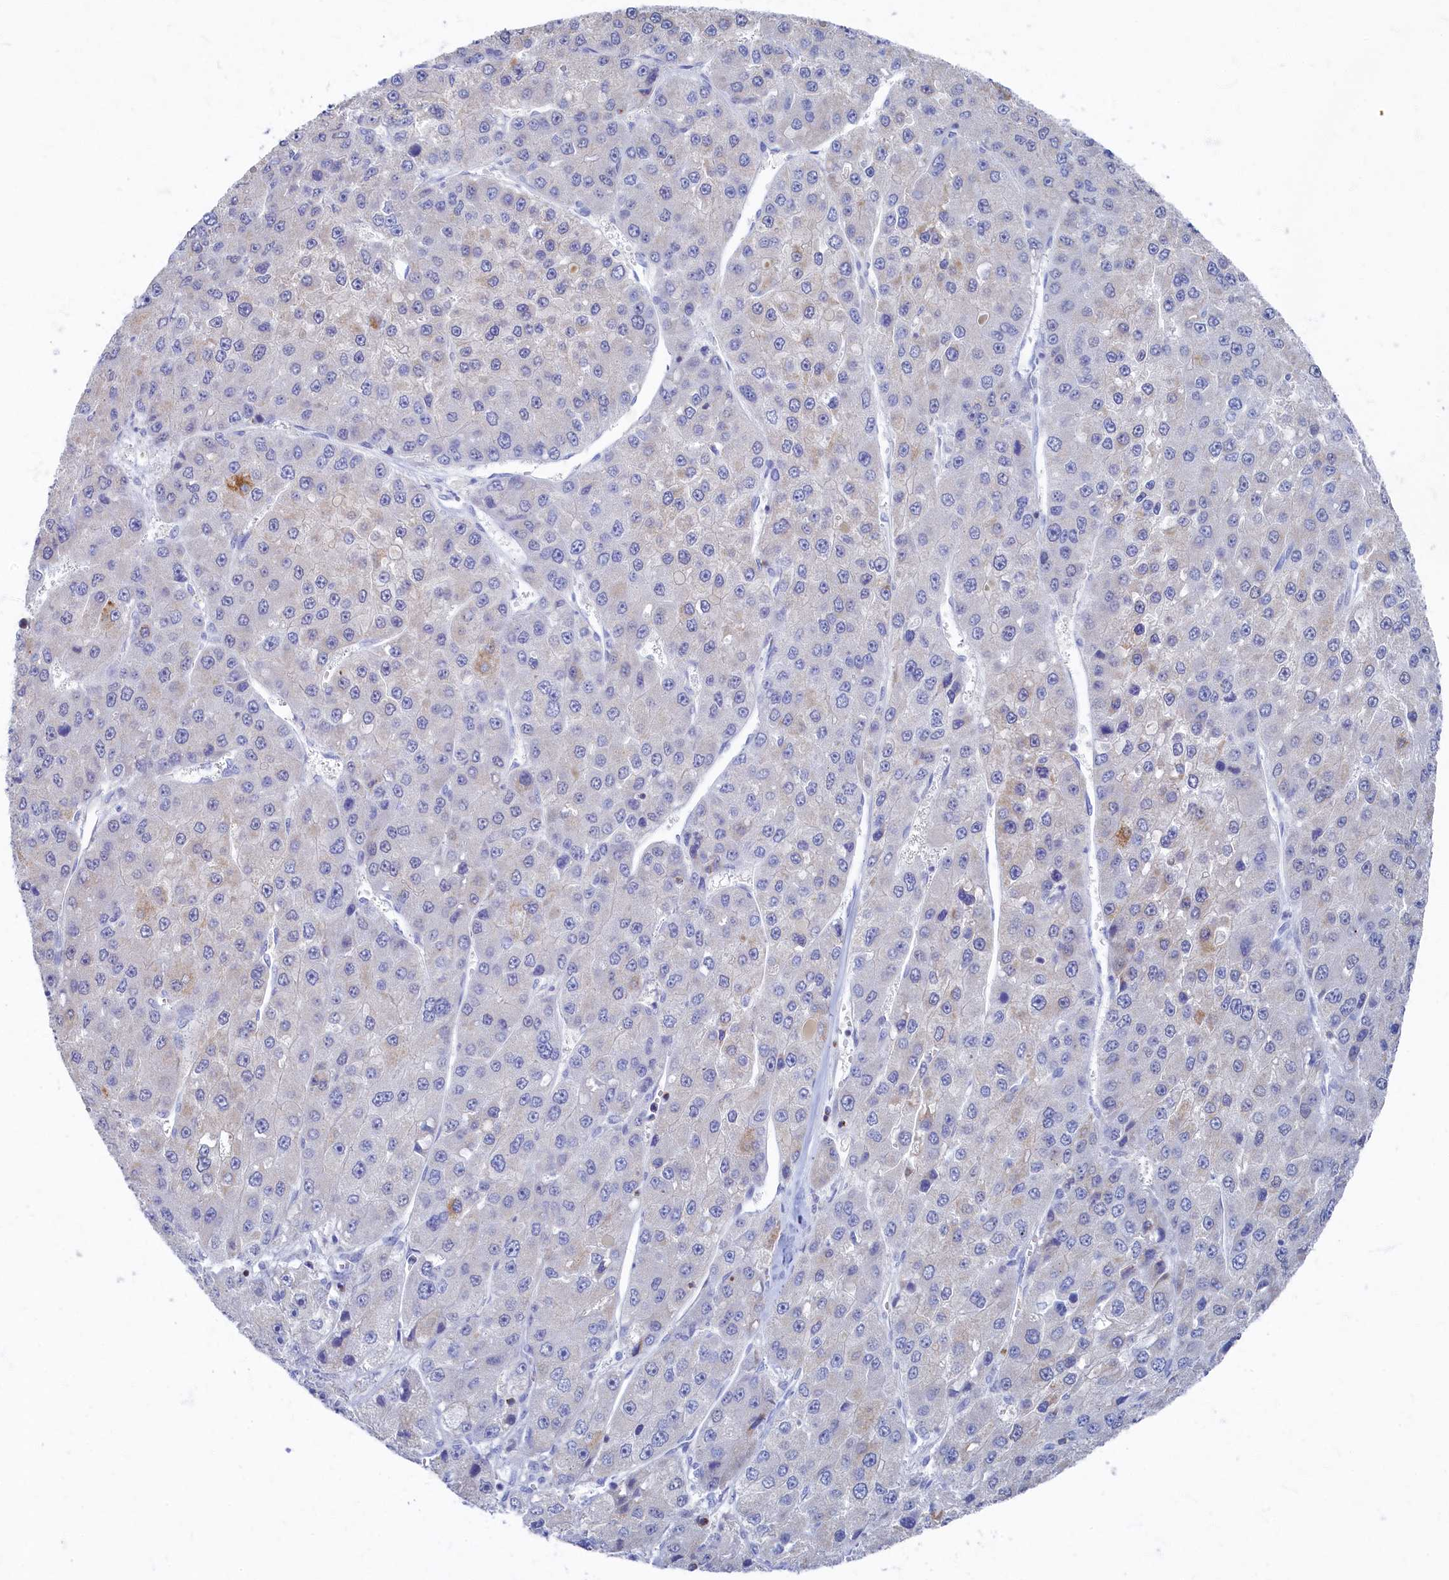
{"staining": {"intensity": "moderate", "quantity": "<25%", "location": "cytoplasmic/membranous"}, "tissue": "liver cancer", "cell_type": "Tumor cells", "image_type": "cancer", "snomed": [{"axis": "morphology", "description": "Carcinoma, Hepatocellular, NOS"}, {"axis": "topography", "description": "Liver"}], "caption": "Immunohistochemical staining of human liver cancer (hepatocellular carcinoma) reveals low levels of moderate cytoplasmic/membranous protein expression in about <25% of tumor cells.", "gene": "OCIAD2", "patient": {"sex": "female", "age": 73}}